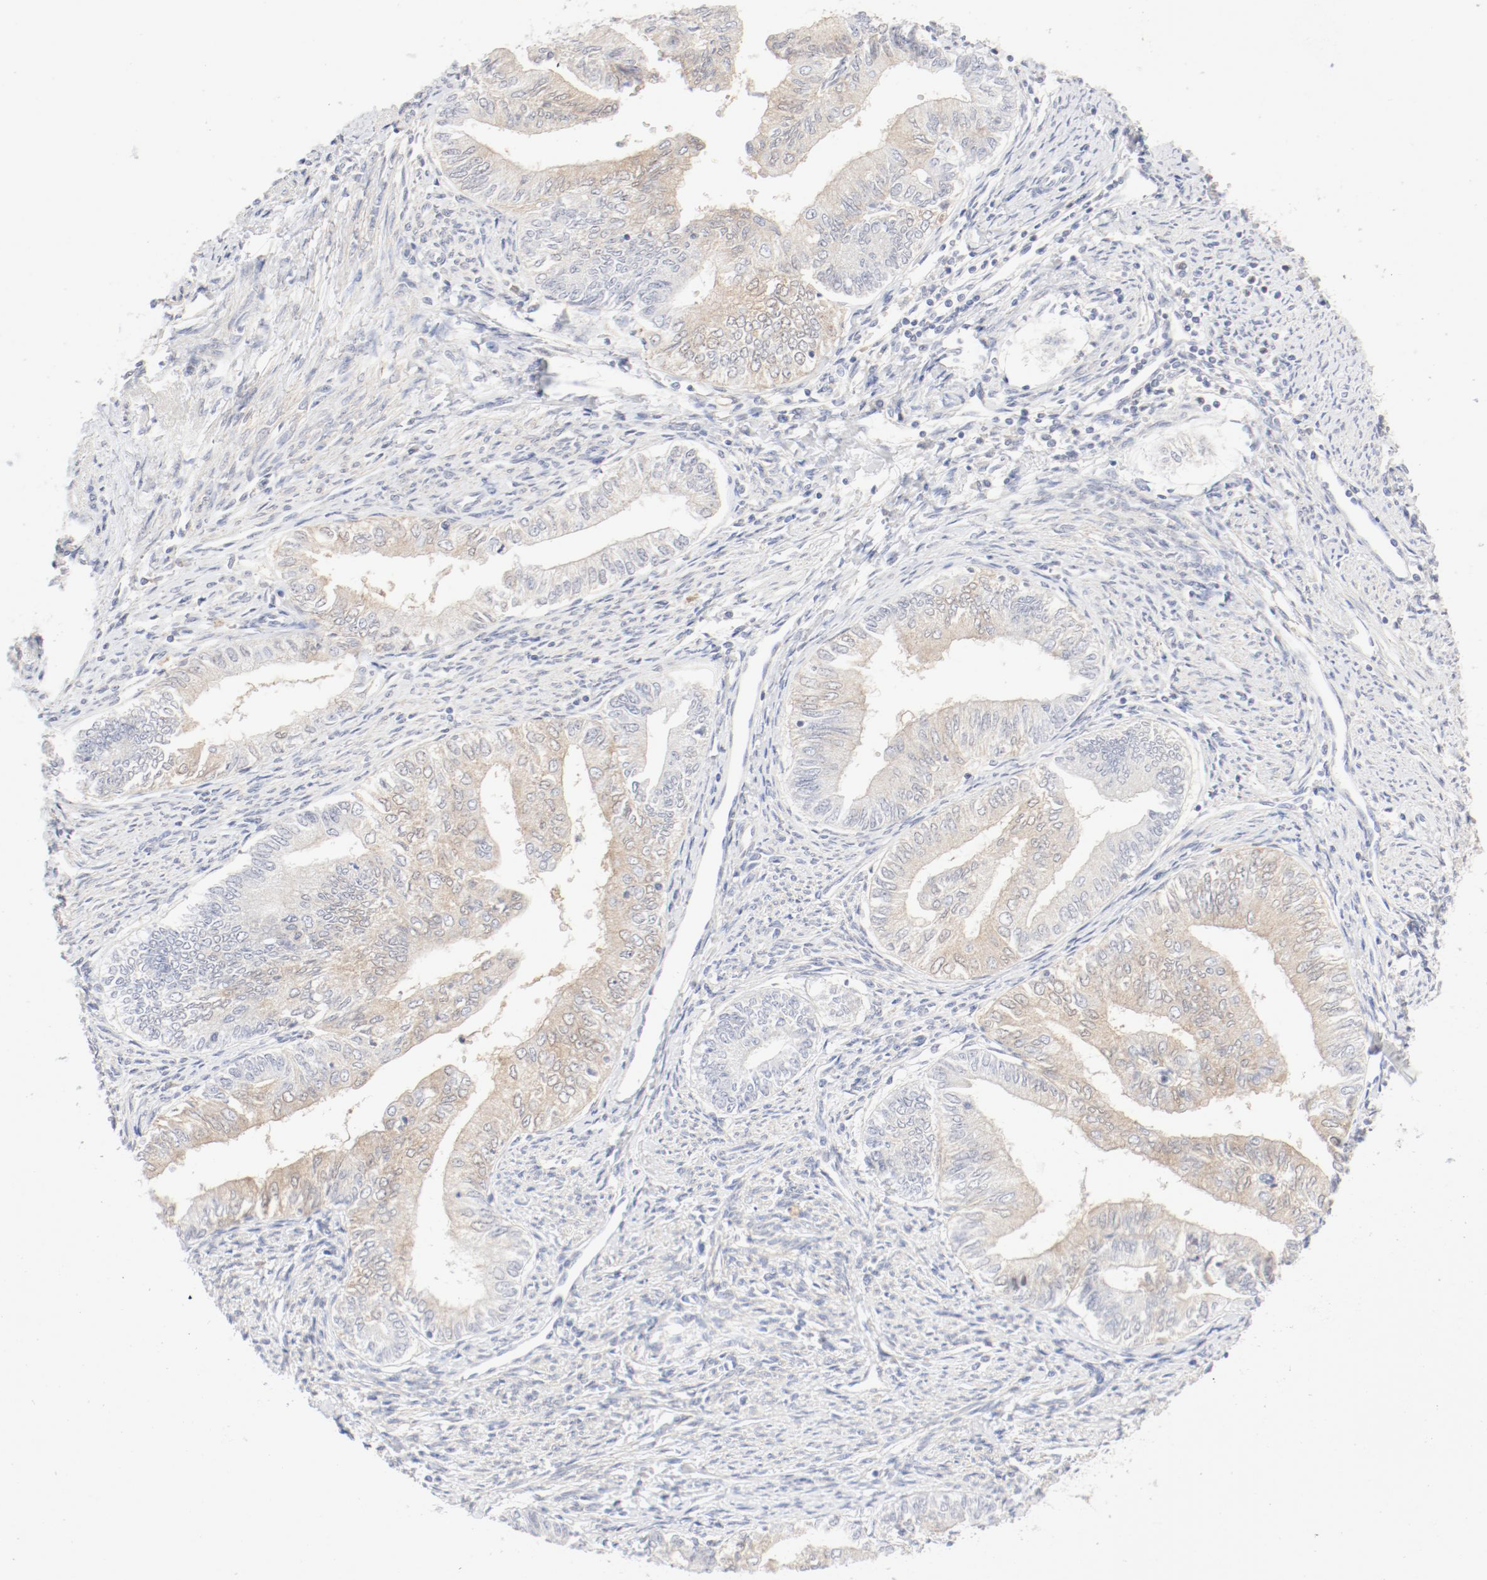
{"staining": {"intensity": "weak", "quantity": "25%-75%", "location": "cytoplasmic/membranous"}, "tissue": "endometrial cancer", "cell_type": "Tumor cells", "image_type": "cancer", "snomed": [{"axis": "morphology", "description": "Adenocarcinoma, NOS"}, {"axis": "topography", "description": "Endometrium"}], "caption": "About 25%-75% of tumor cells in endometrial cancer (adenocarcinoma) display weak cytoplasmic/membranous protein staining as visualized by brown immunohistochemical staining.", "gene": "PGM1", "patient": {"sex": "female", "age": 66}}